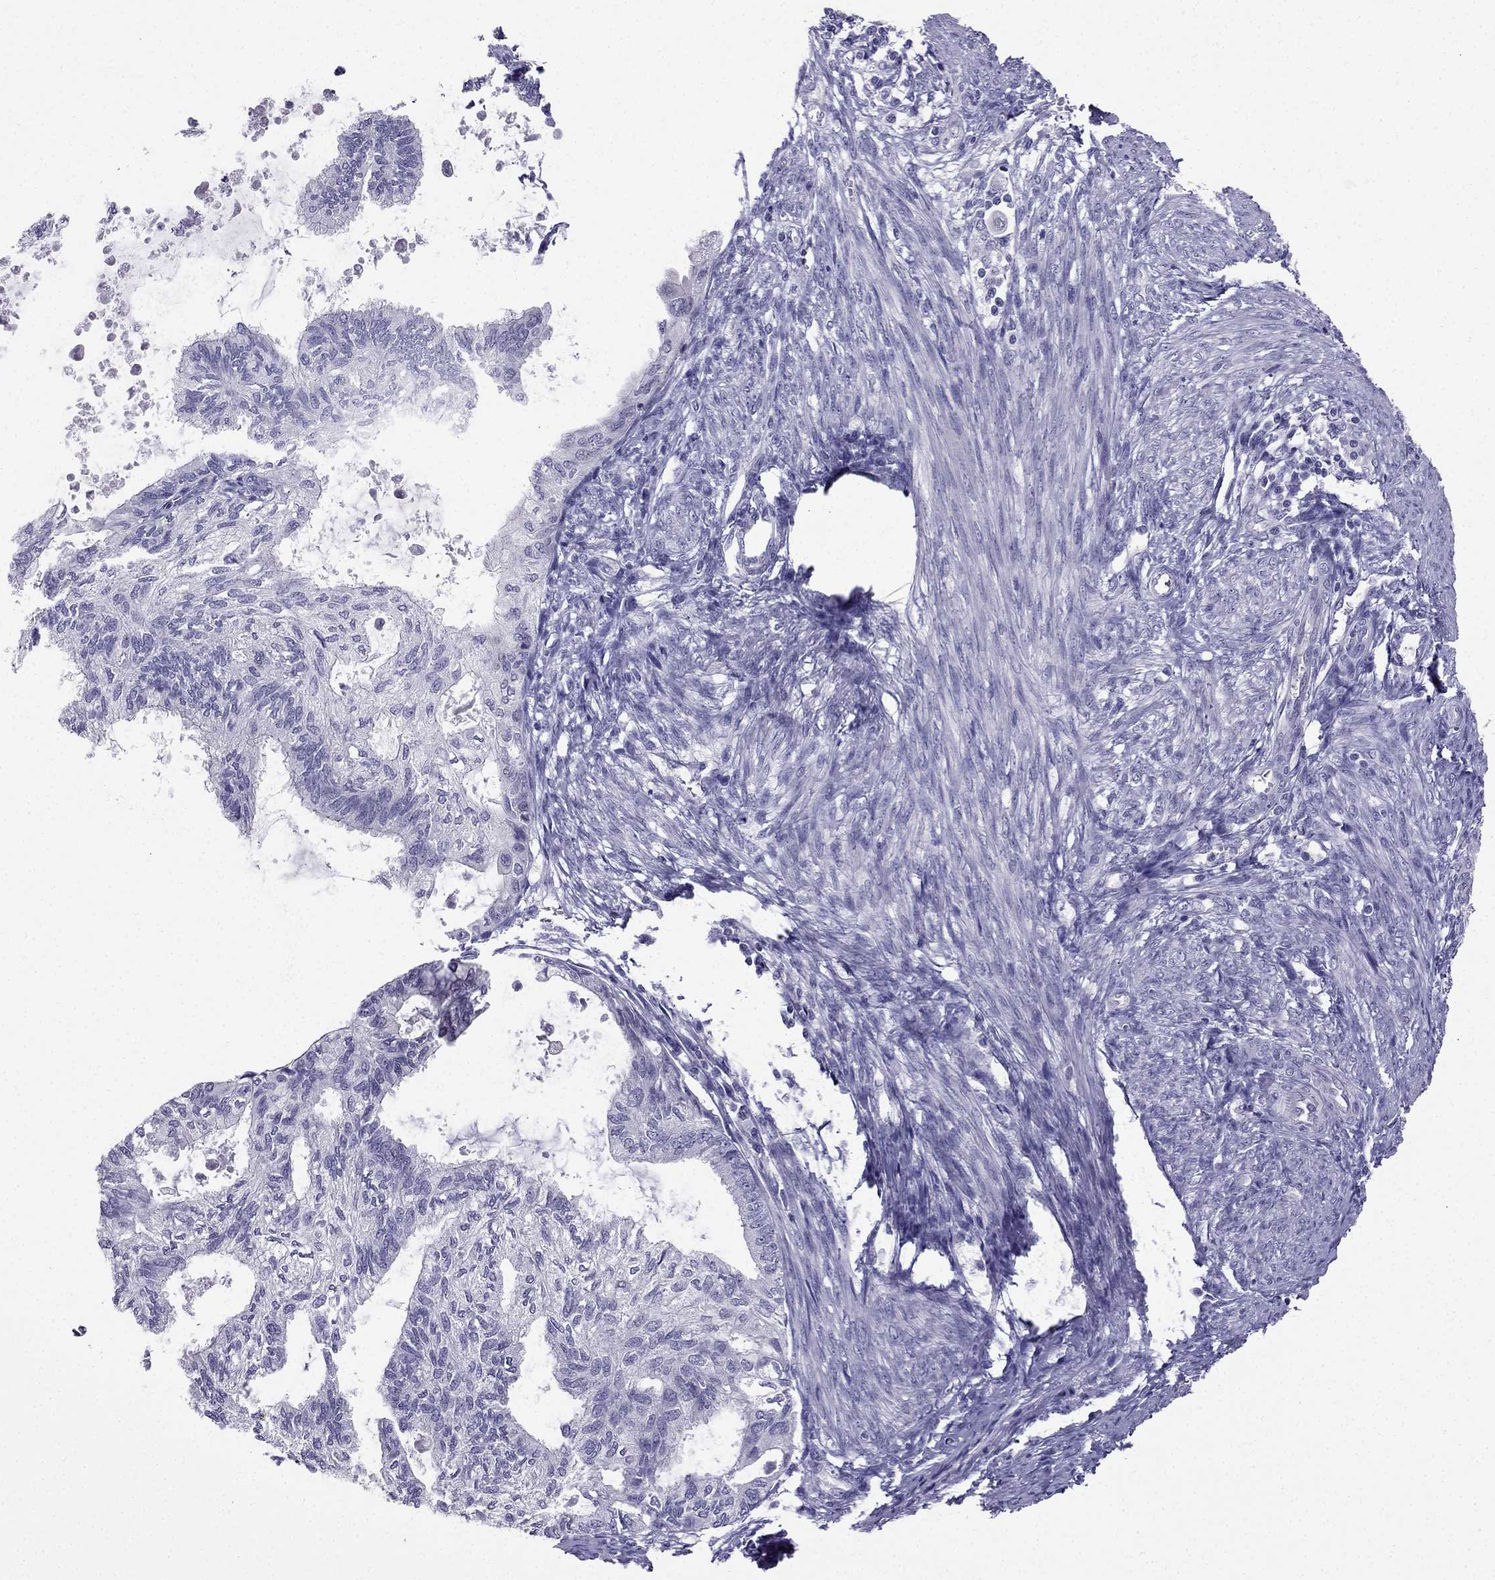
{"staining": {"intensity": "negative", "quantity": "none", "location": "none"}, "tissue": "endometrial cancer", "cell_type": "Tumor cells", "image_type": "cancer", "snomed": [{"axis": "morphology", "description": "Adenocarcinoma, NOS"}, {"axis": "topography", "description": "Endometrium"}], "caption": "Immunohistochemistry histopathology image of adenocarcinoma (endometrial) stained for a protein (brown), which exhibits no positivity in tumor cells.", "gene": "KCNJ10", "patient": {"sex": "female", "age": 86}}